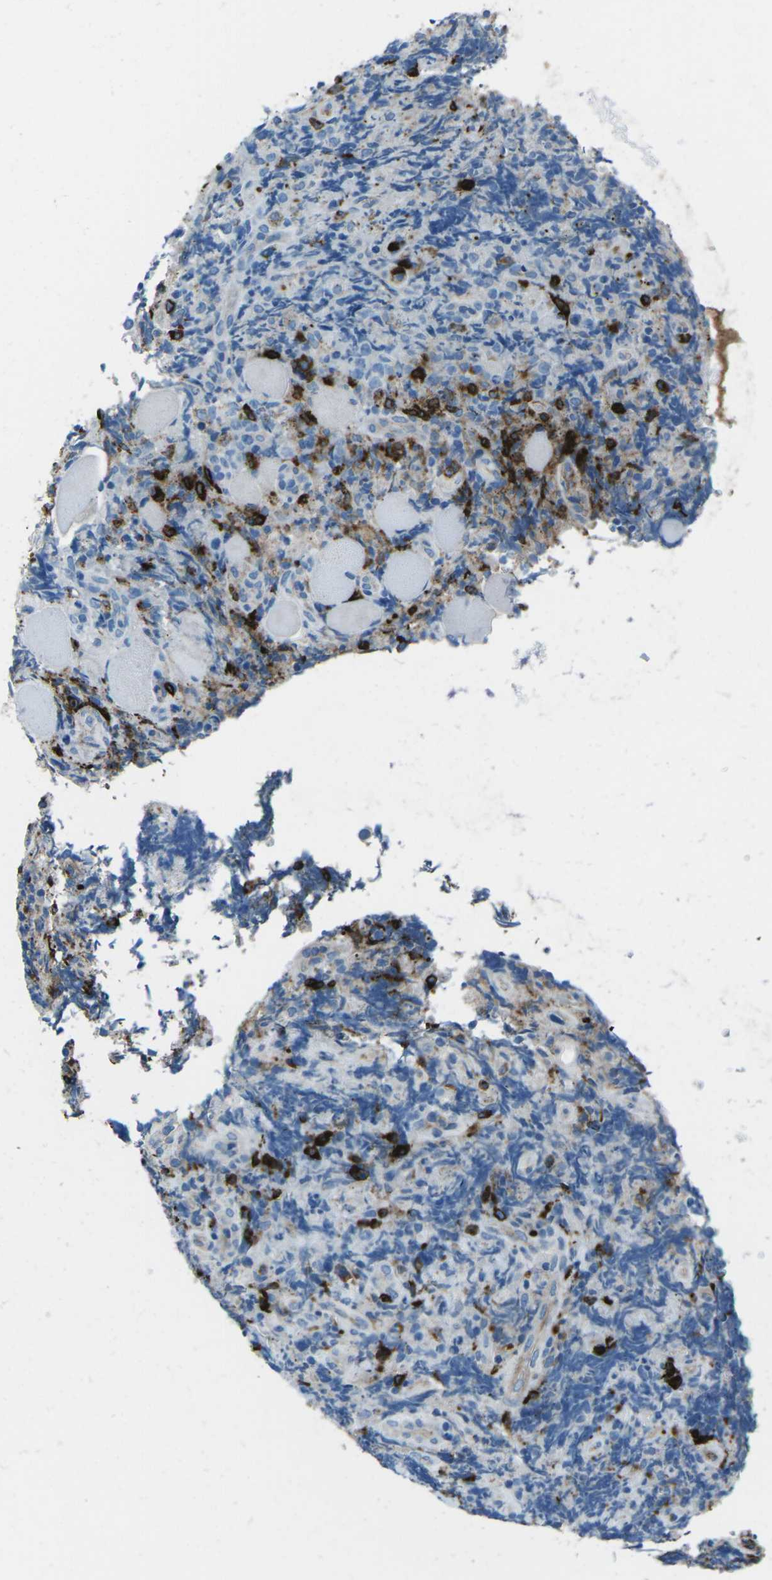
{"staining": {"intensity": "negative", "quantity": "none", "location": "none"}, "tissue": "lymphoma", "cell_type": "Tumor cells", "image_type": "cancer", "snomed": [{"axis": "morphology", "description": "Malignant lymphoma, non-Hodgkin's type, High grade"}, {"axis": "topography", "description": "Tonsil"}], "caption": "The photomicrograph exhibits no staining of tumor cells in high-grade malignant lymphoma, non-Hodgkin's type.", "gene": "FCN1", "patient": {"sex": "female", "age": 36}}